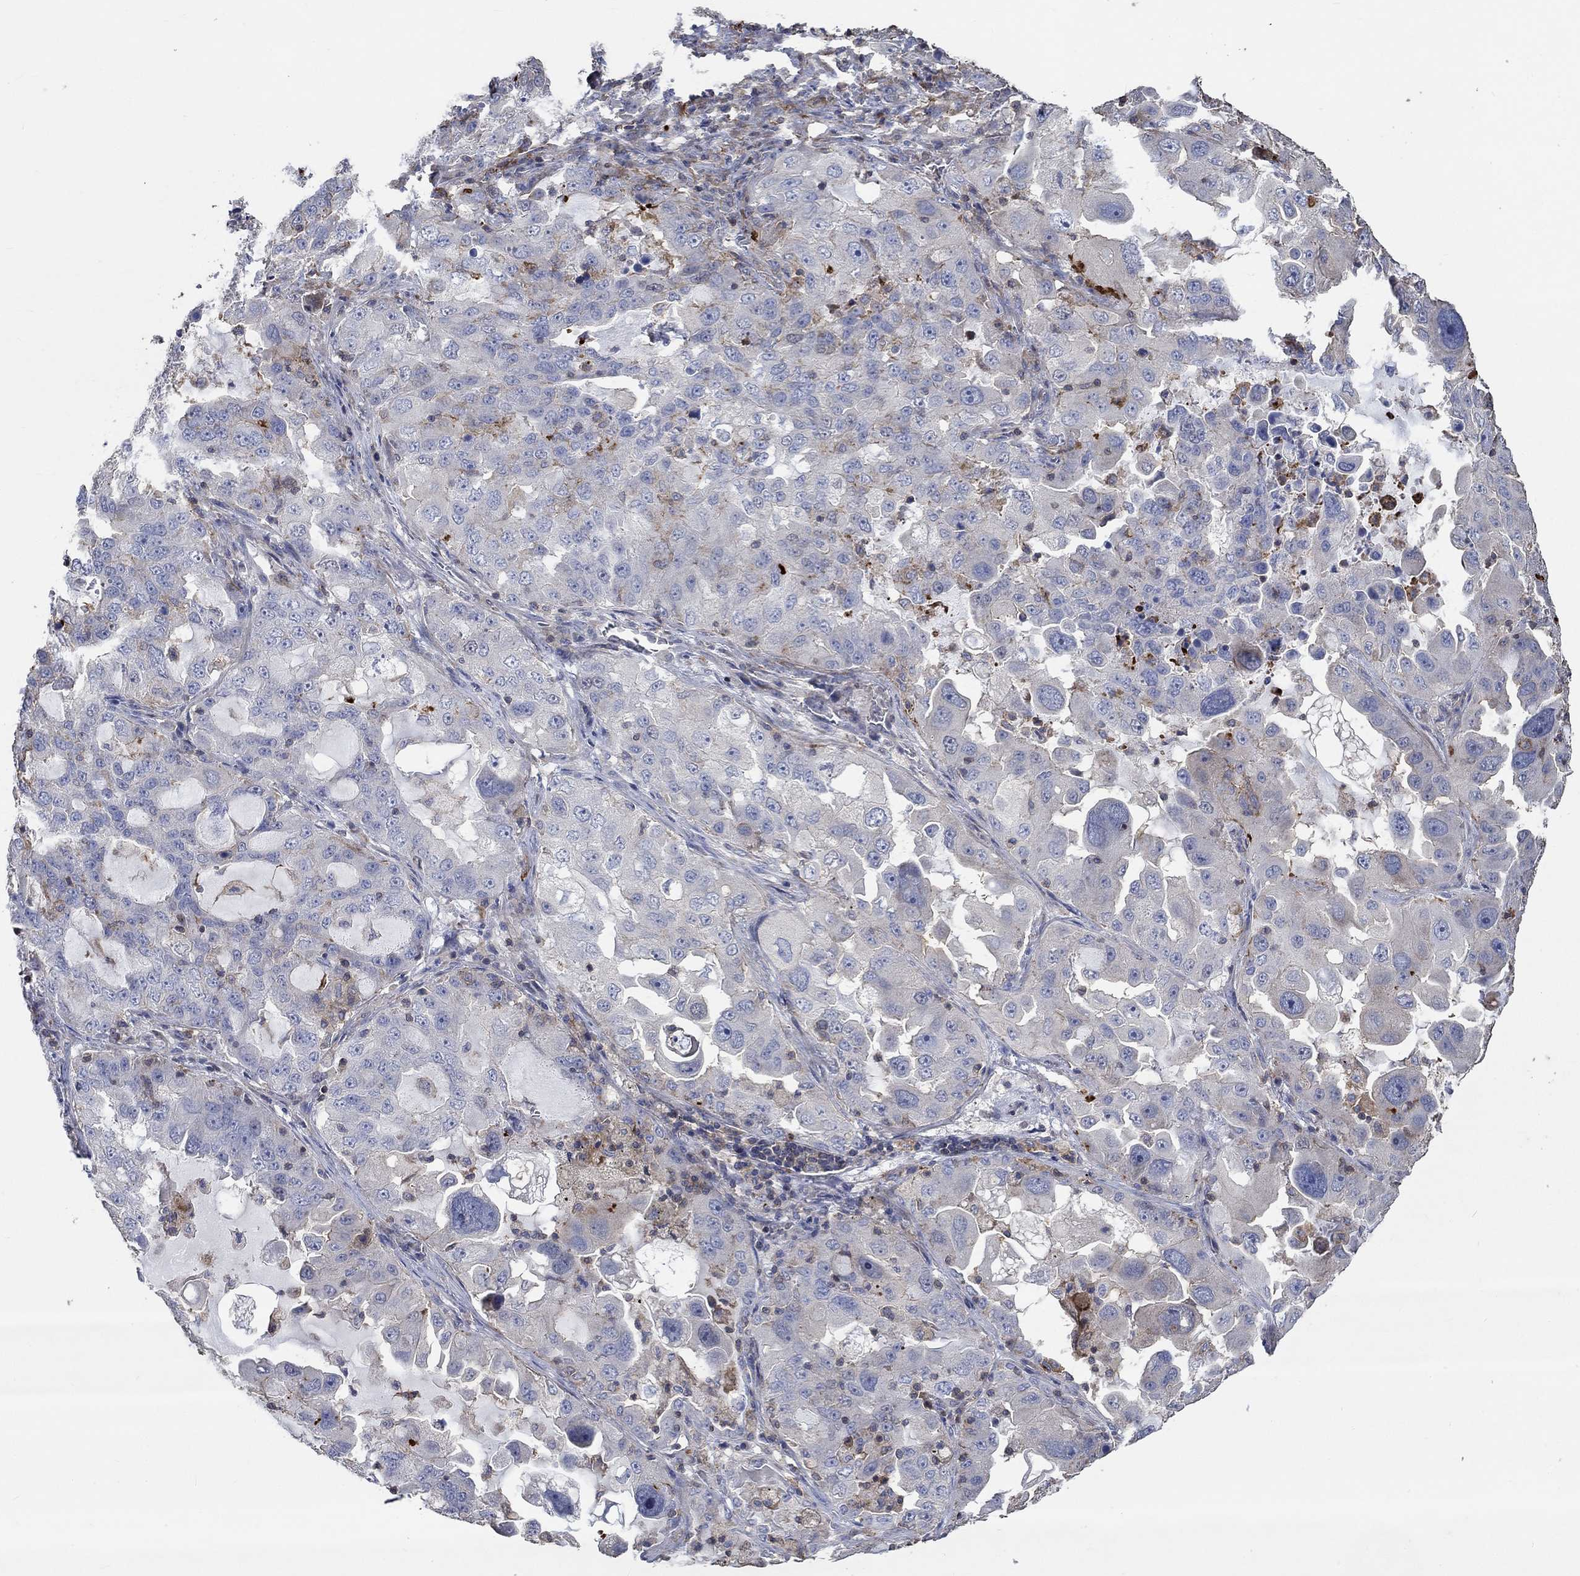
{"staining": {"intensity": "moderate", "quantity": "<25%", "location": "cytoplasmic/membranous"}, "tissue": "lung cancer", "cell_type": "Tumor cells", "image_type": "cancer", "snomed": [{"axis": "morphology", "description": "Adenocarcinoma, NOS"}, {"axis": "topography", "description": "Lung"}], "caption": "Protein positivity by immunohistochemistry (IHC) shows moderate cytoplasmic/membranous staining in approximately <25% of tumor cells in lung cancer.", "gene": "TNFAIP8L3", "patient": {"sex": "female", "age": 61}}